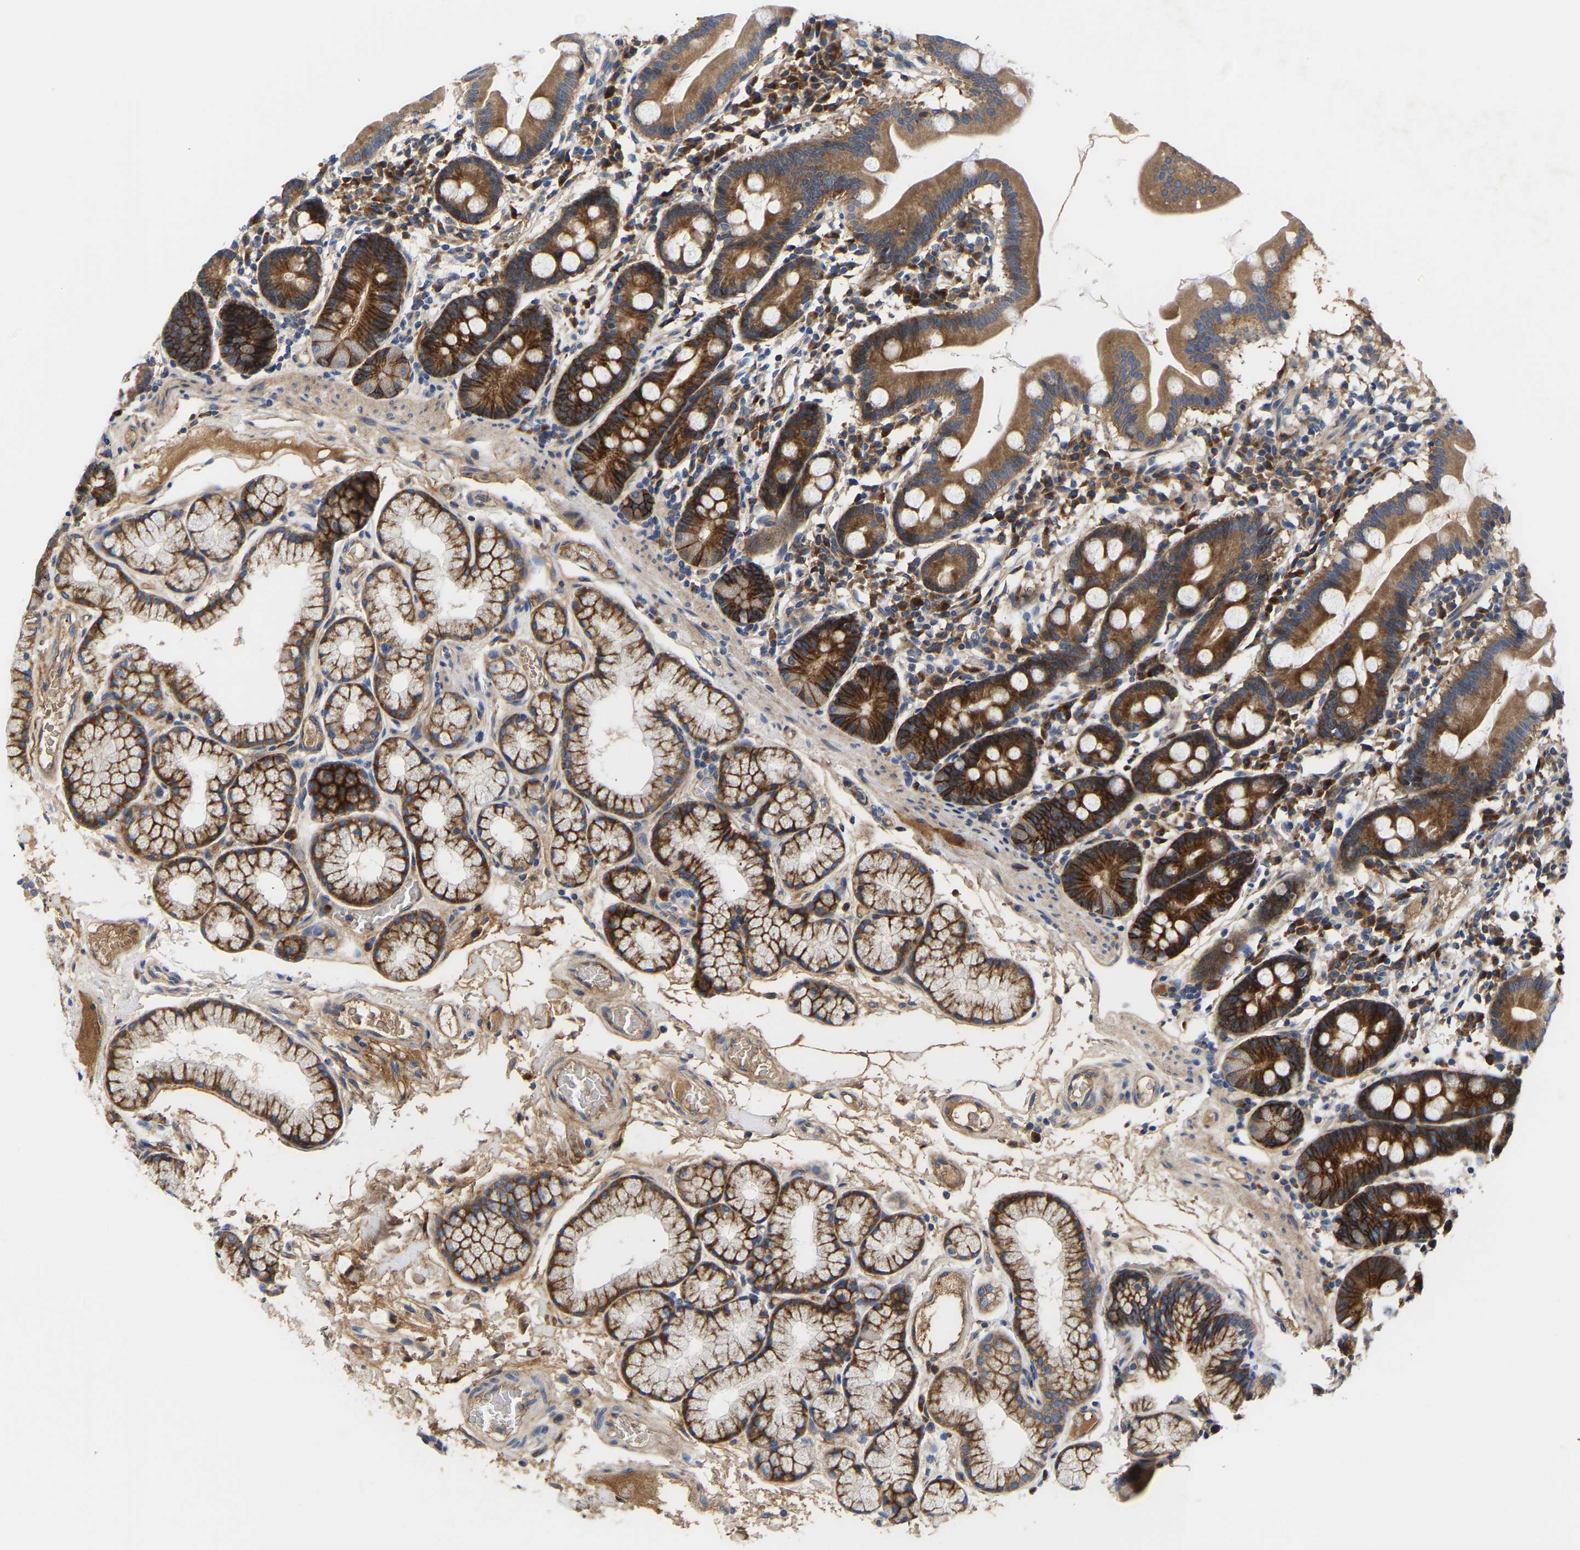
{"staining": {"intensity": "strong", "quantity": ">75%", "location": "cytoplasmic/membranous"}, "tissue": "duodenum", "cell_type": "Glandular cells", "image_type": "normal", "snomed": [{"axis": "morphology", "description": "Normal tissue, NOS"}, {"axis": "topography", "description": "Duodenum"}], "caption": "The histopathology image displays immunohistochemical staining of normal duodenum. There is strong cytoplasmic/membranous expression is seen in approximately >75% of glandular cells.", "gene": "AIMP2", "patient": {"sex": "male", "age": 50}}